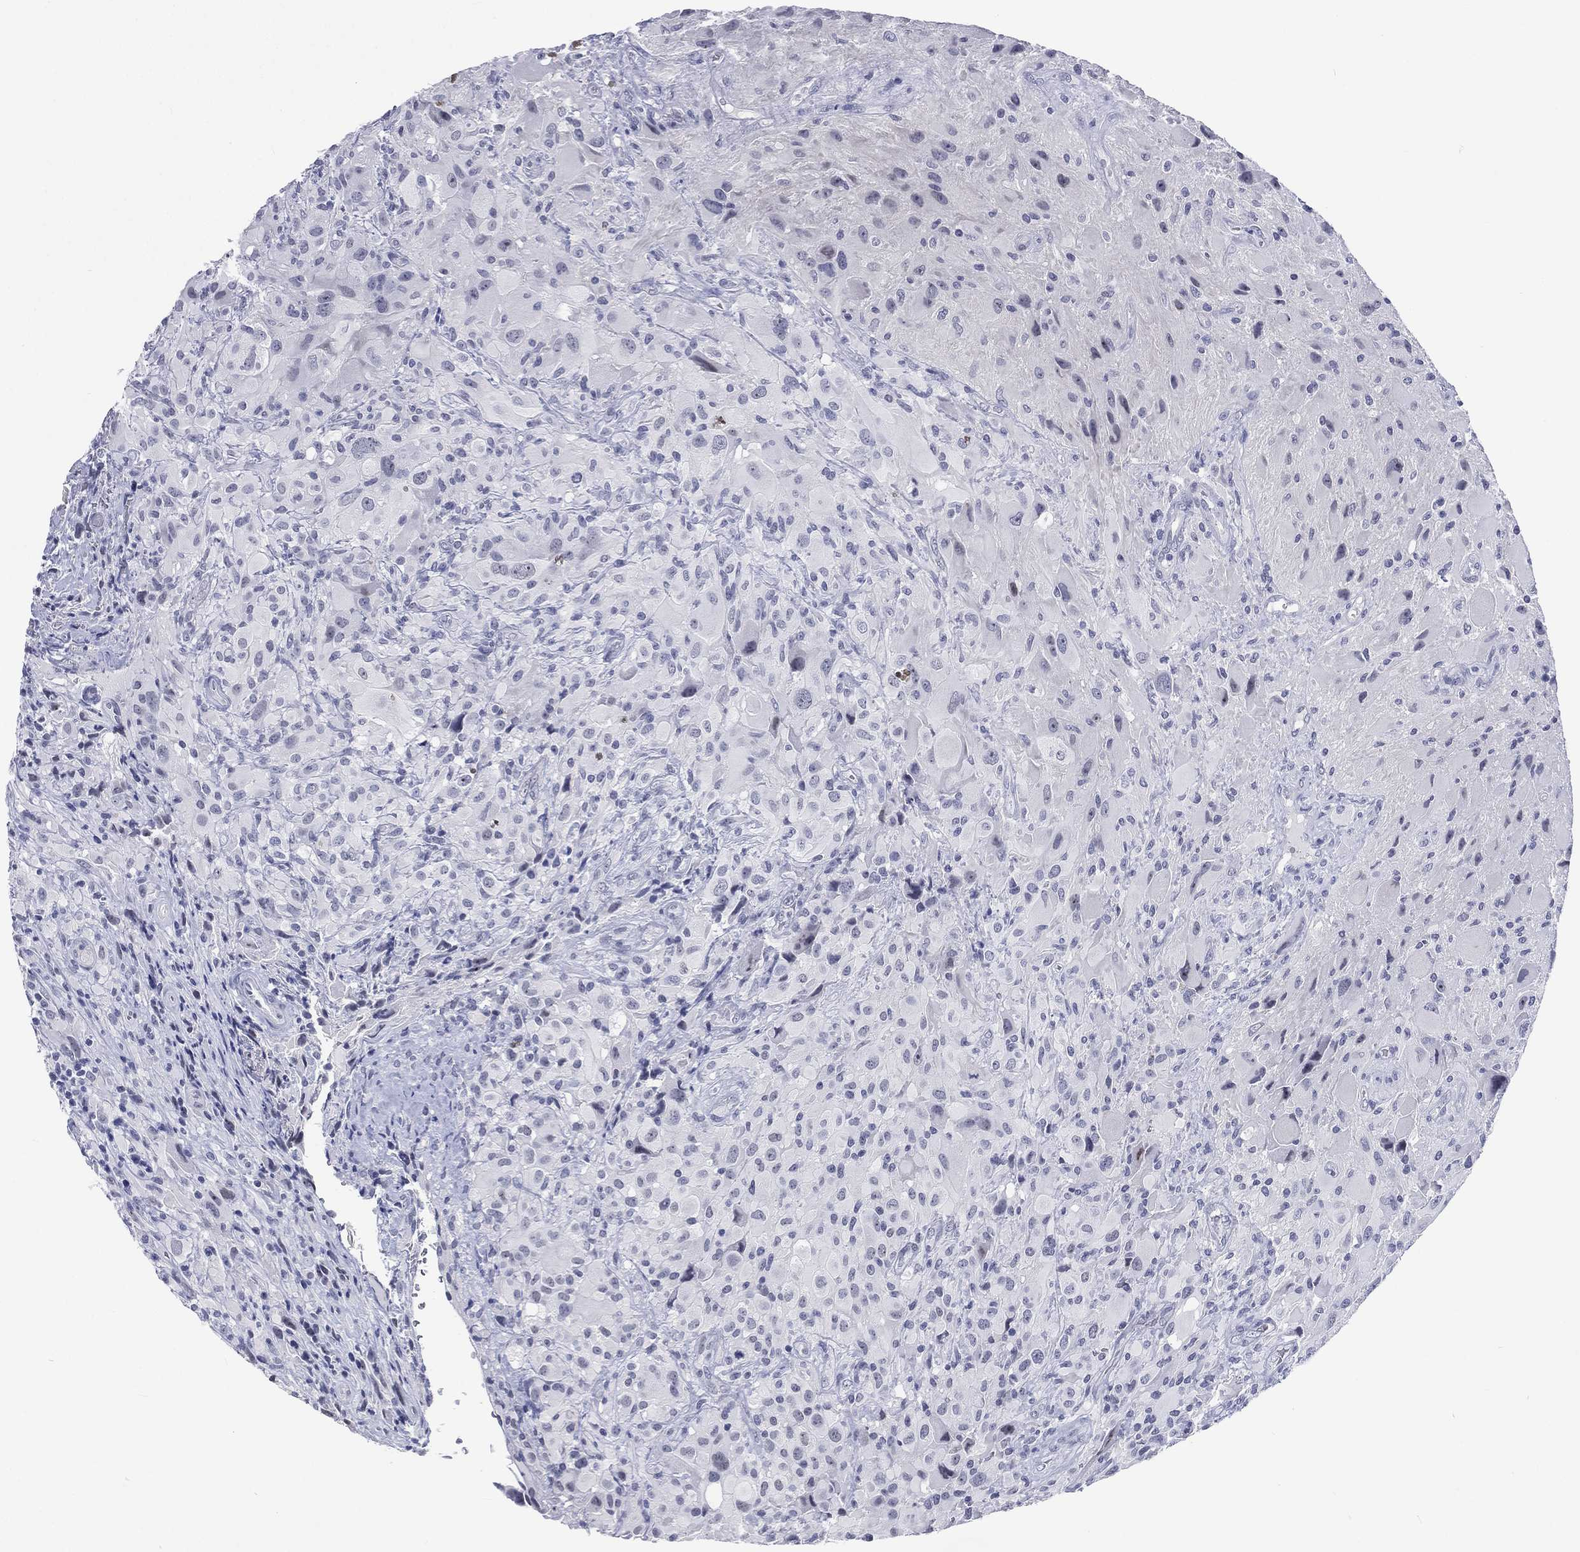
{"staining": {"intensity": "negative", "quantity": "none", "location": "none"}, "tissue": "glioma", "cell_type": "Tumor cells", "image_type": "cancer", "snomed": [{"axis": "morphology", "description": "Glioma, malignant, High grade"}, {"axis": "topography", "description": "Cerebral cortex"}], "caption": "An image of glioma stained for a protein demonstrates no brown staining in tumor cells. (DAB (3,3'-diaminobenzidine) immunohistochemistry with hematoxylin counter stain).", "gene": "SSX1", "patient": {"sex": "male", "age": 35}}